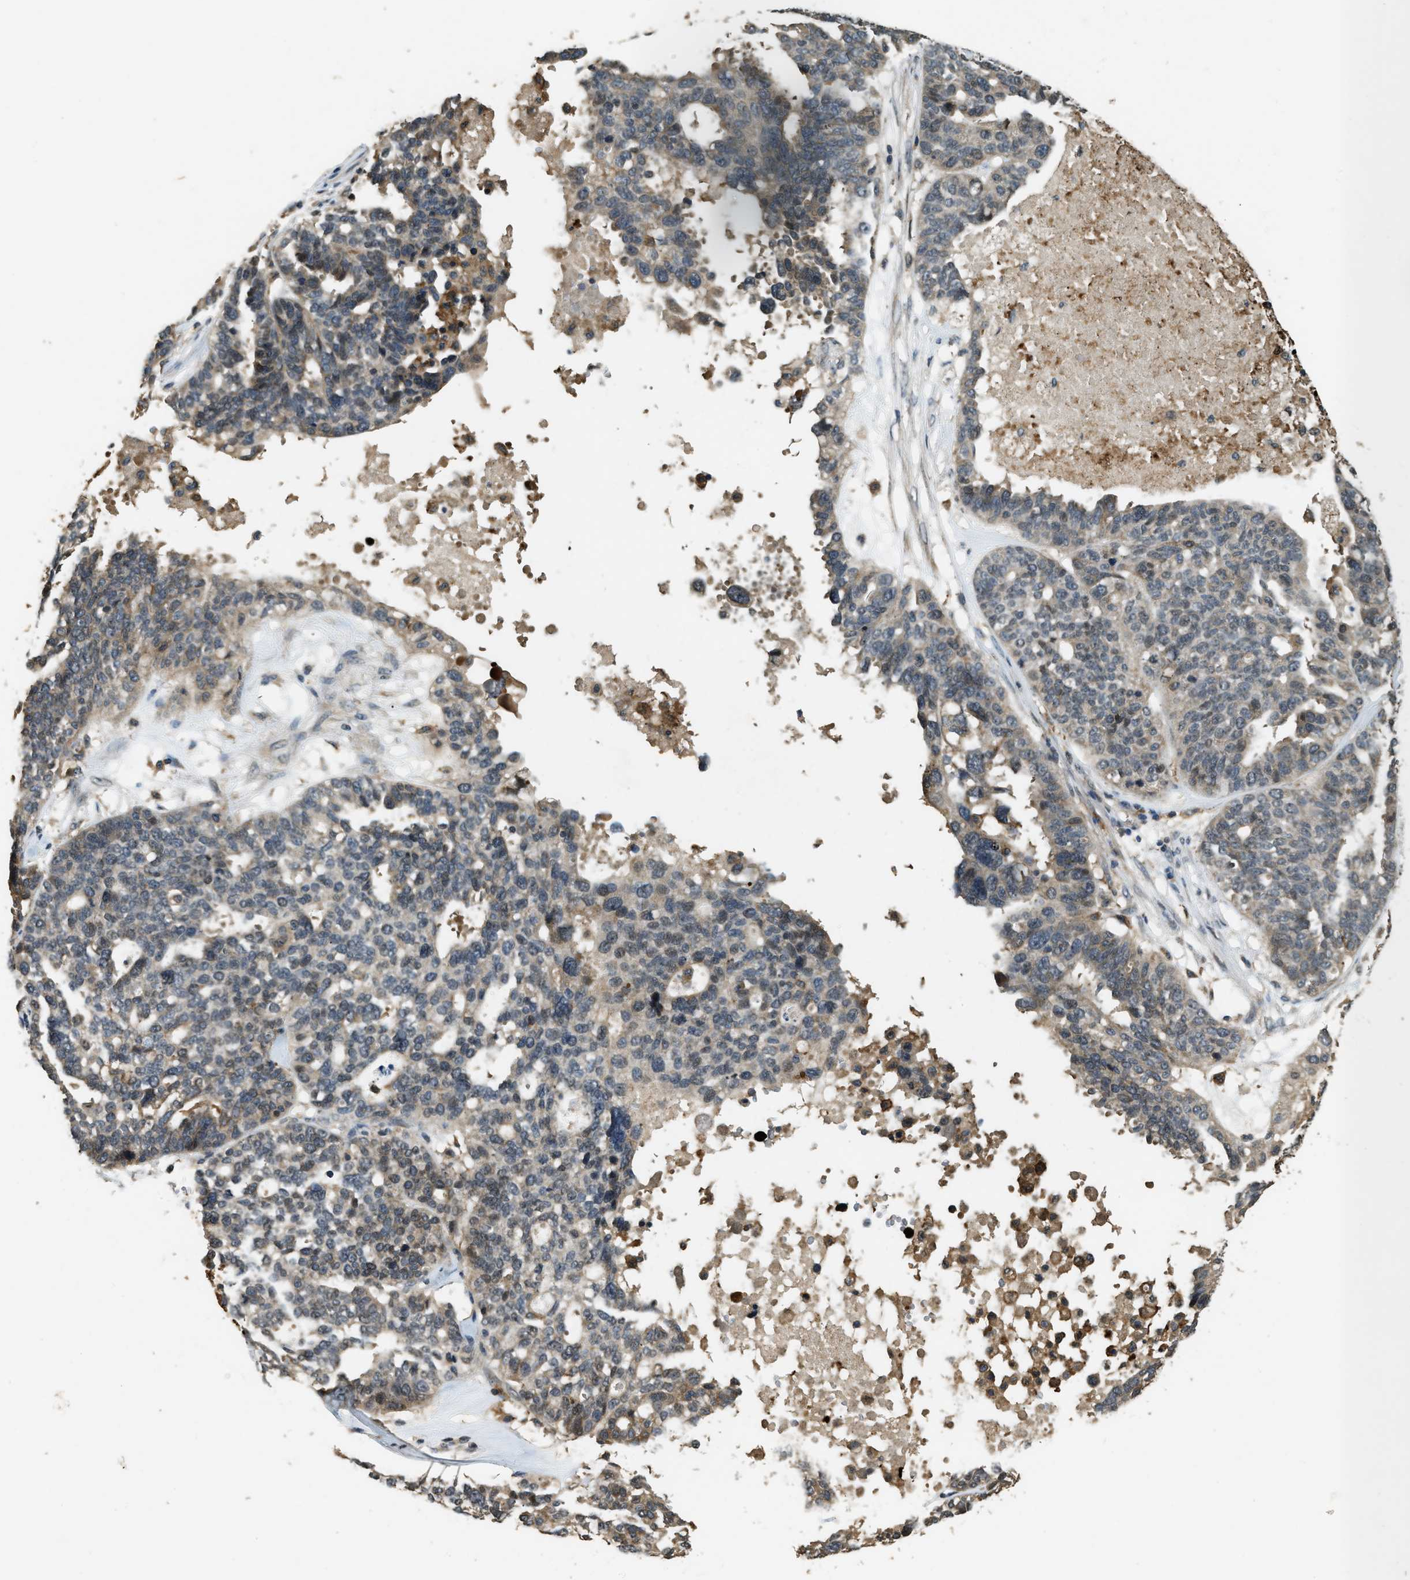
{"staining": {"intensity": "moderate", "quantity": "<25%", "location": "cytoplasmic/membranous"}, "tissue": "ovarian cancer", "cell_type": "Tumor cells", "image_type": "cancer", "snomed": [{"axis": "morphology", "description": "Cystadenocarcinoma, serous, NOS"}, {"axis": "topography", "description": "Ovary"}], "caption": "Moderate cytoplasmic/membranous positivity for a protein is appreciated in about <25% of tumor cells of serous cystadenocarcinoma (ovarian) using immunohistochemistry (IHC).", "gene": "RNF141", "patient": {"sex": "female", "age": 59}}